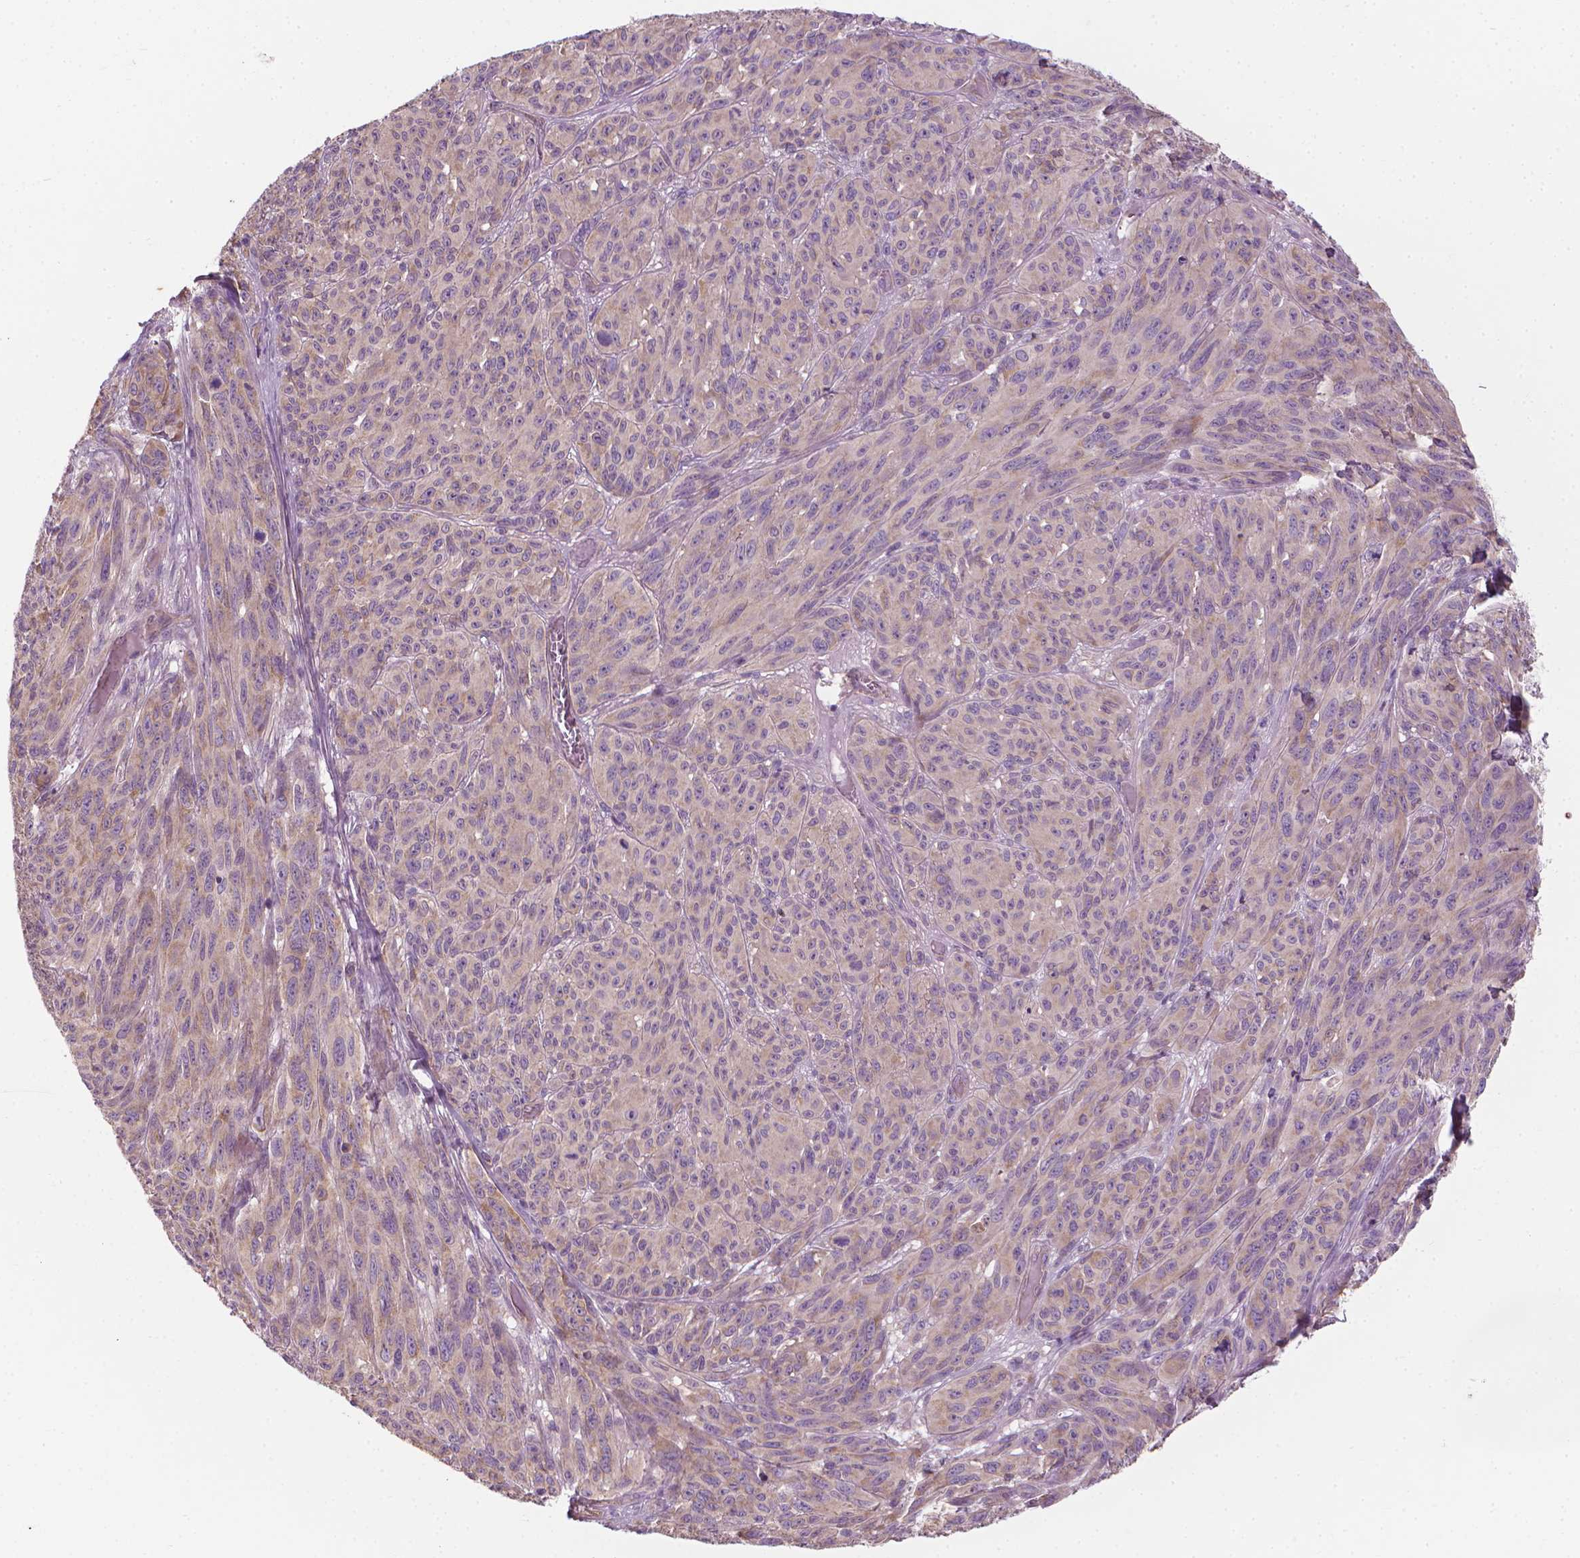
{"staining": {"intensity": "negative", "quantity": "none", "location": "none"}, "tissue": "melanoma", "cell_type": "Tumor cells", "image_type": "cancer", "snomed": [{"axis": "morphology", "description": "Malignant melanoma, NOS"}, {"axis": "topography", "description": "Vulva, labia, clitoris and Bartholin´s gland, NO"}], "caption": "DAB (3,3'-diaminobenzidine) immunohistochemical staining of human melanoma shows no significant positivity in tumor cells. (DAB (3,3'-diaminobenzidine) immunohistochemistry (IHC) with hematoxylin counter stain).", "gene": "RIIAD1", "patient": {"sex": "female", "age": 75}}